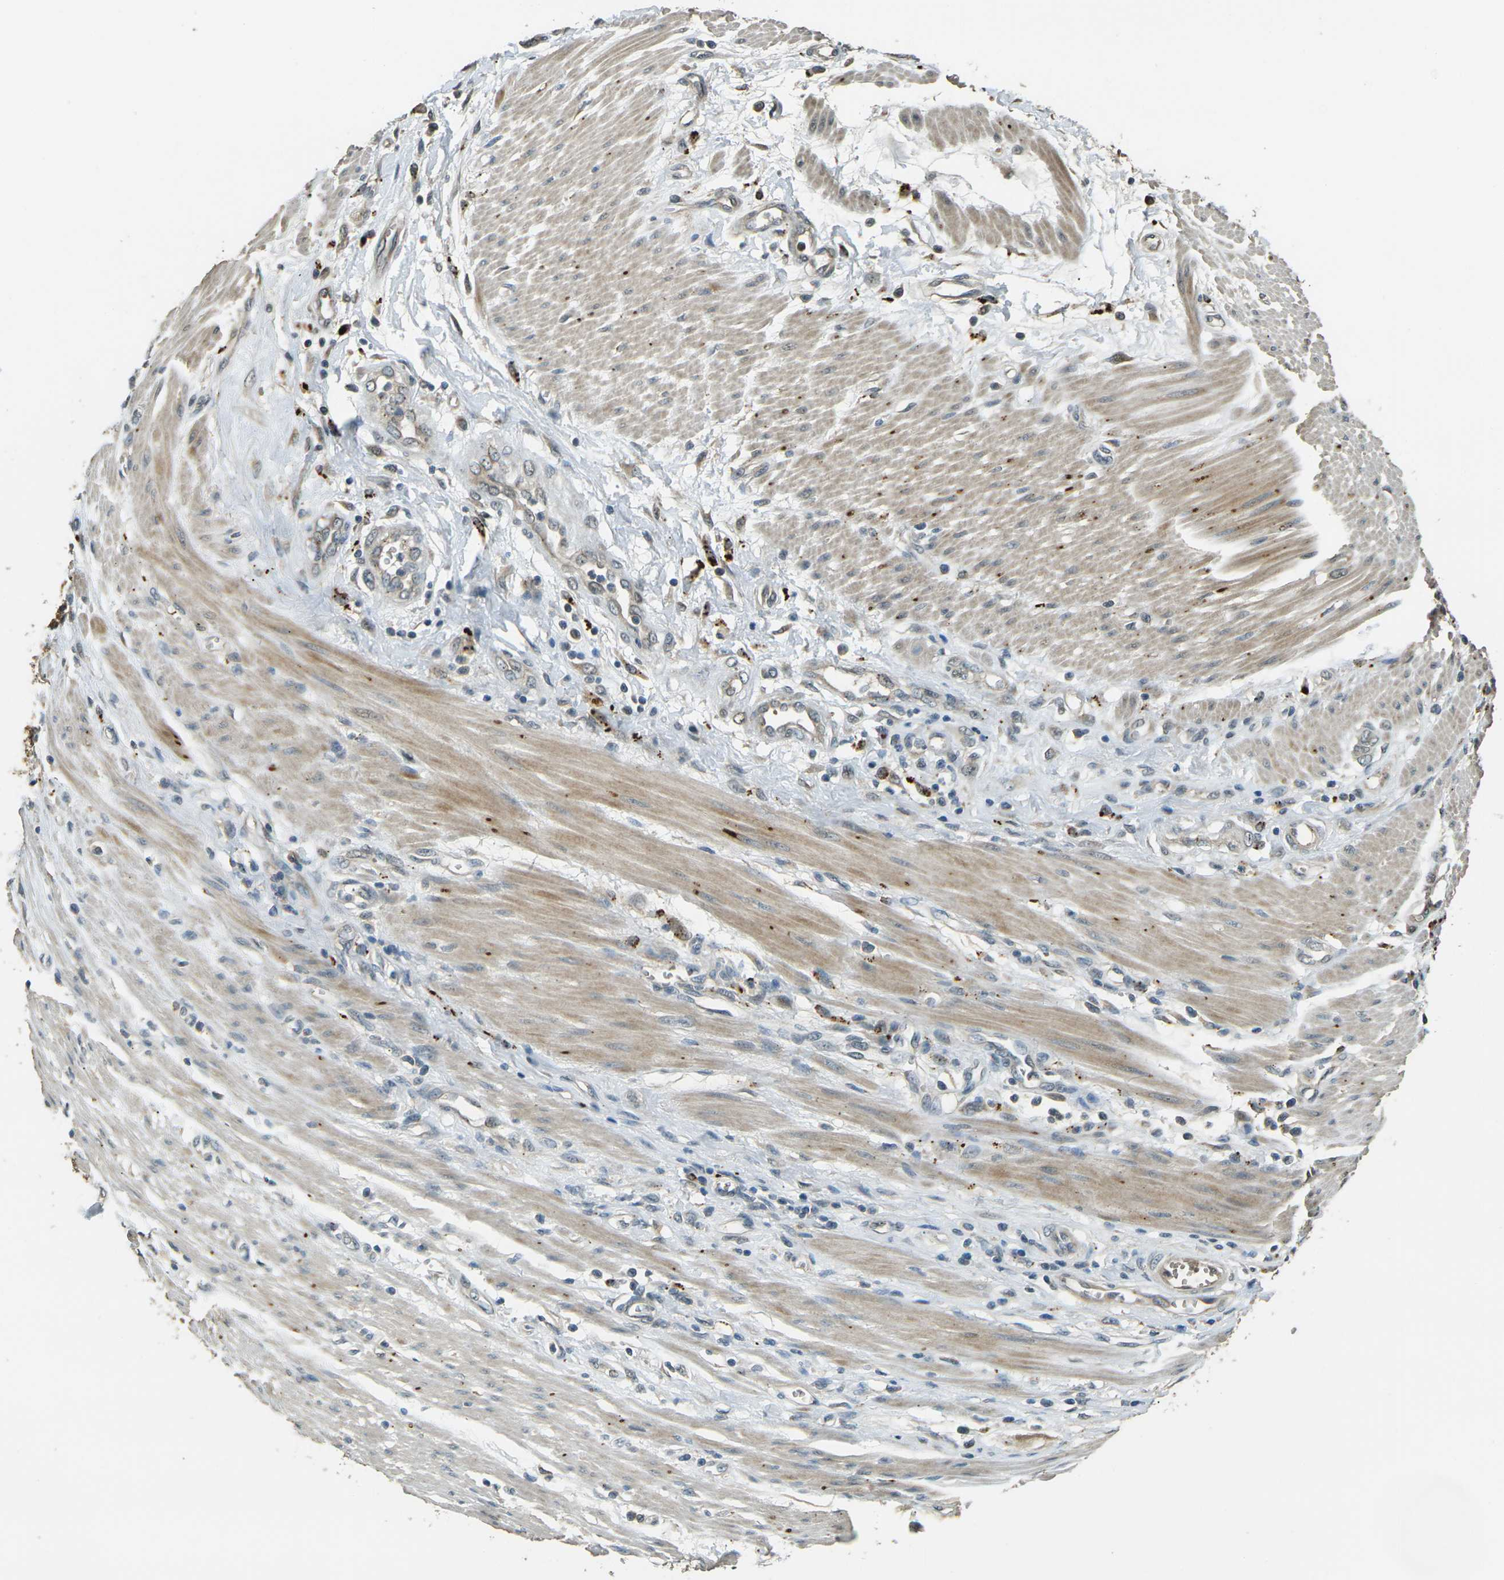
{"staining": {"intensity": "weak", "quantity": "25%-75%", "location": "cytoplasmic/membranous"}, "tissue": "pancreatic cancer", "cell_type": "Tumor cells", "image_type": "cancer", "snomed": [{"axis": "morphology", "description": "Adenocarcinoma, NOS"}, {"axis": "topography", "description": "Pancreas"}], "caption": "Immunohistochemical staining of pancreatic adenocarcinoma shows low levels of weak cytoplasmic/membranous expression in approximately 25%-75% of tumor cells.", "gene": "TOR1A", "patient": {"sex": "female", "age": 75}}